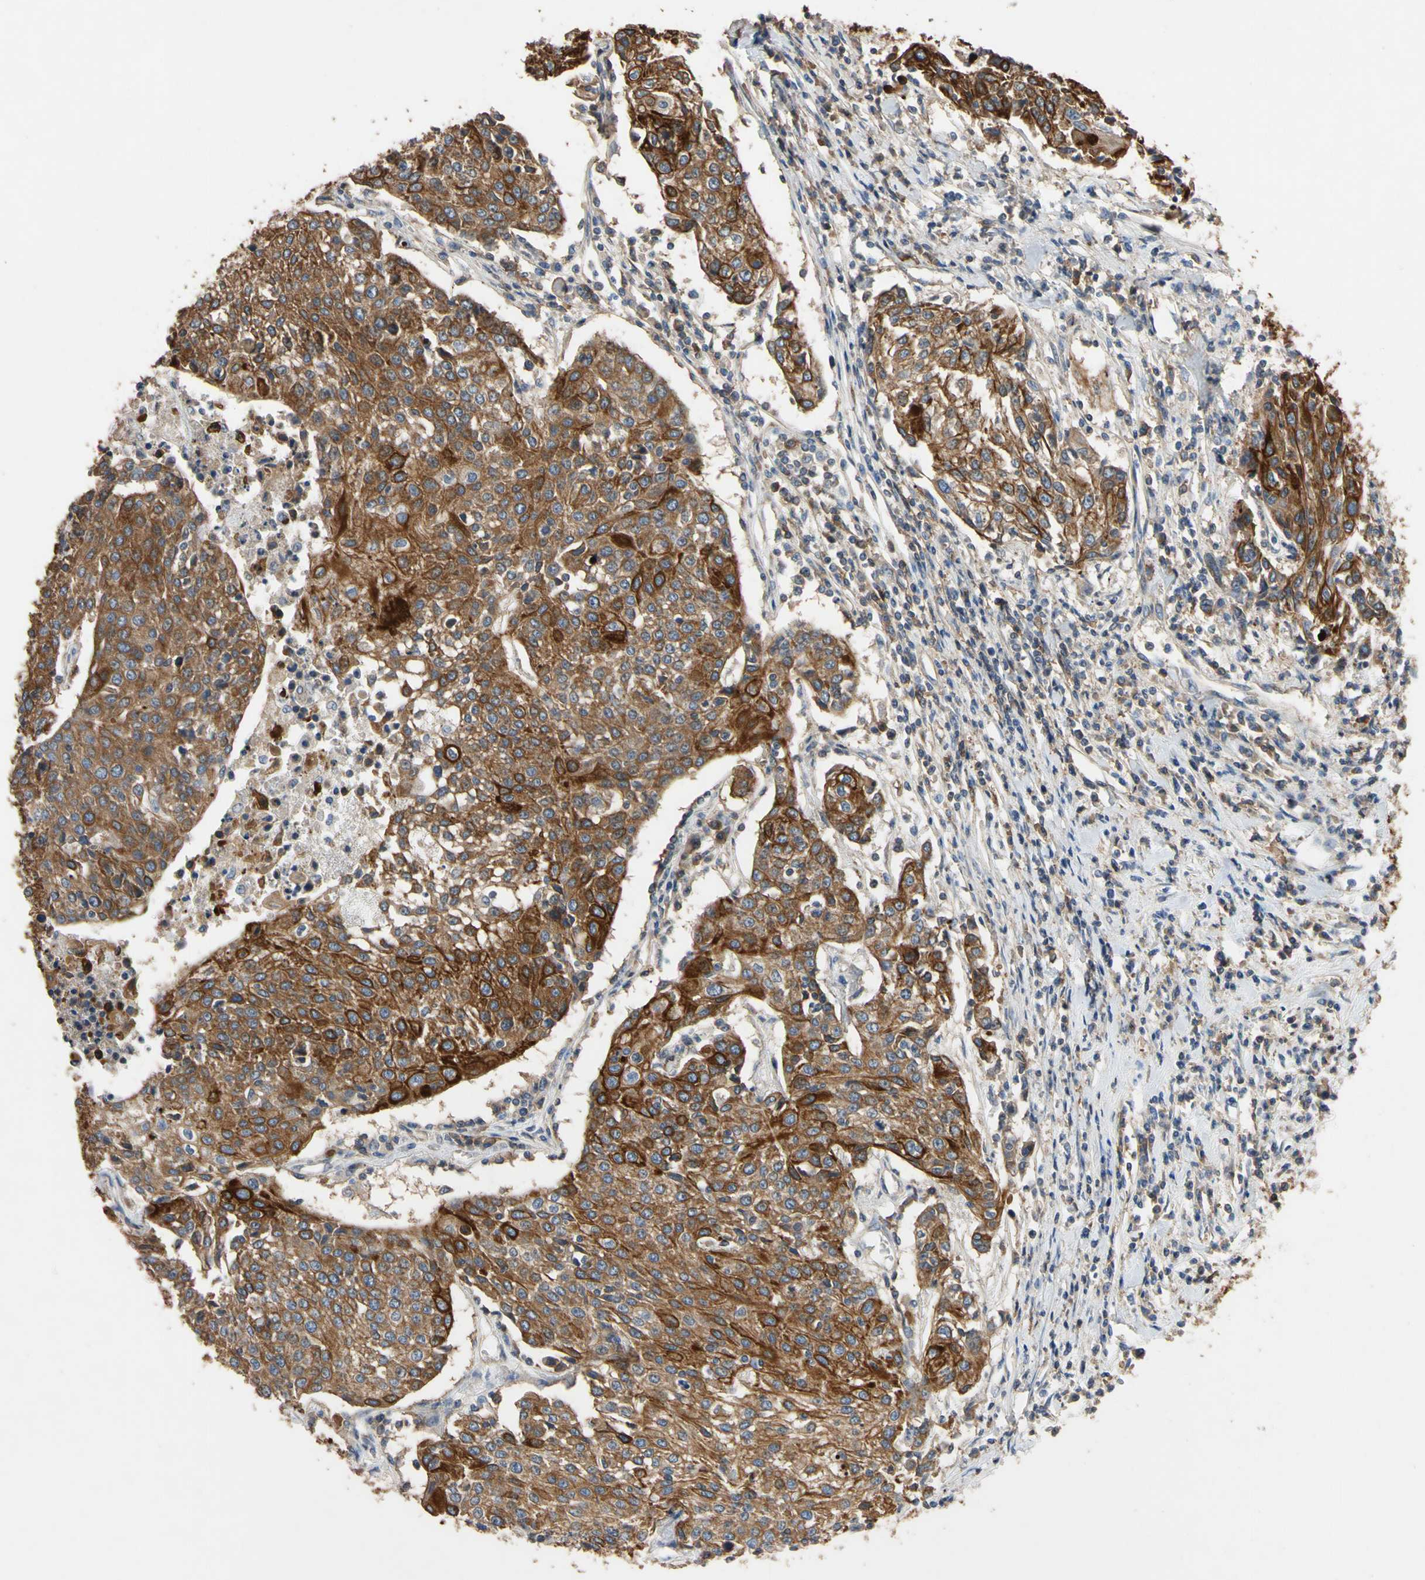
{"staining": {"intensity": "strong", "quantity": ">75%", "location": "cytoplasmic/membranous"}, "tissue": "urothelial cancer", "cell_type": "Tumor cells", "image_type": "cancer", "snomed": [{"axis": "morphology", "description": "Urothelial carcinoma, High grade"}, {"axis": "topography", "description": "Urinary bladder"}], "caption": "Strong cytoplasmic/membranous protein staining is appreciated in approximately >75% of tumor cells in urothelial cancer.", "gene": "PNKD", "patient": {"sex": "female", "age": 85}}